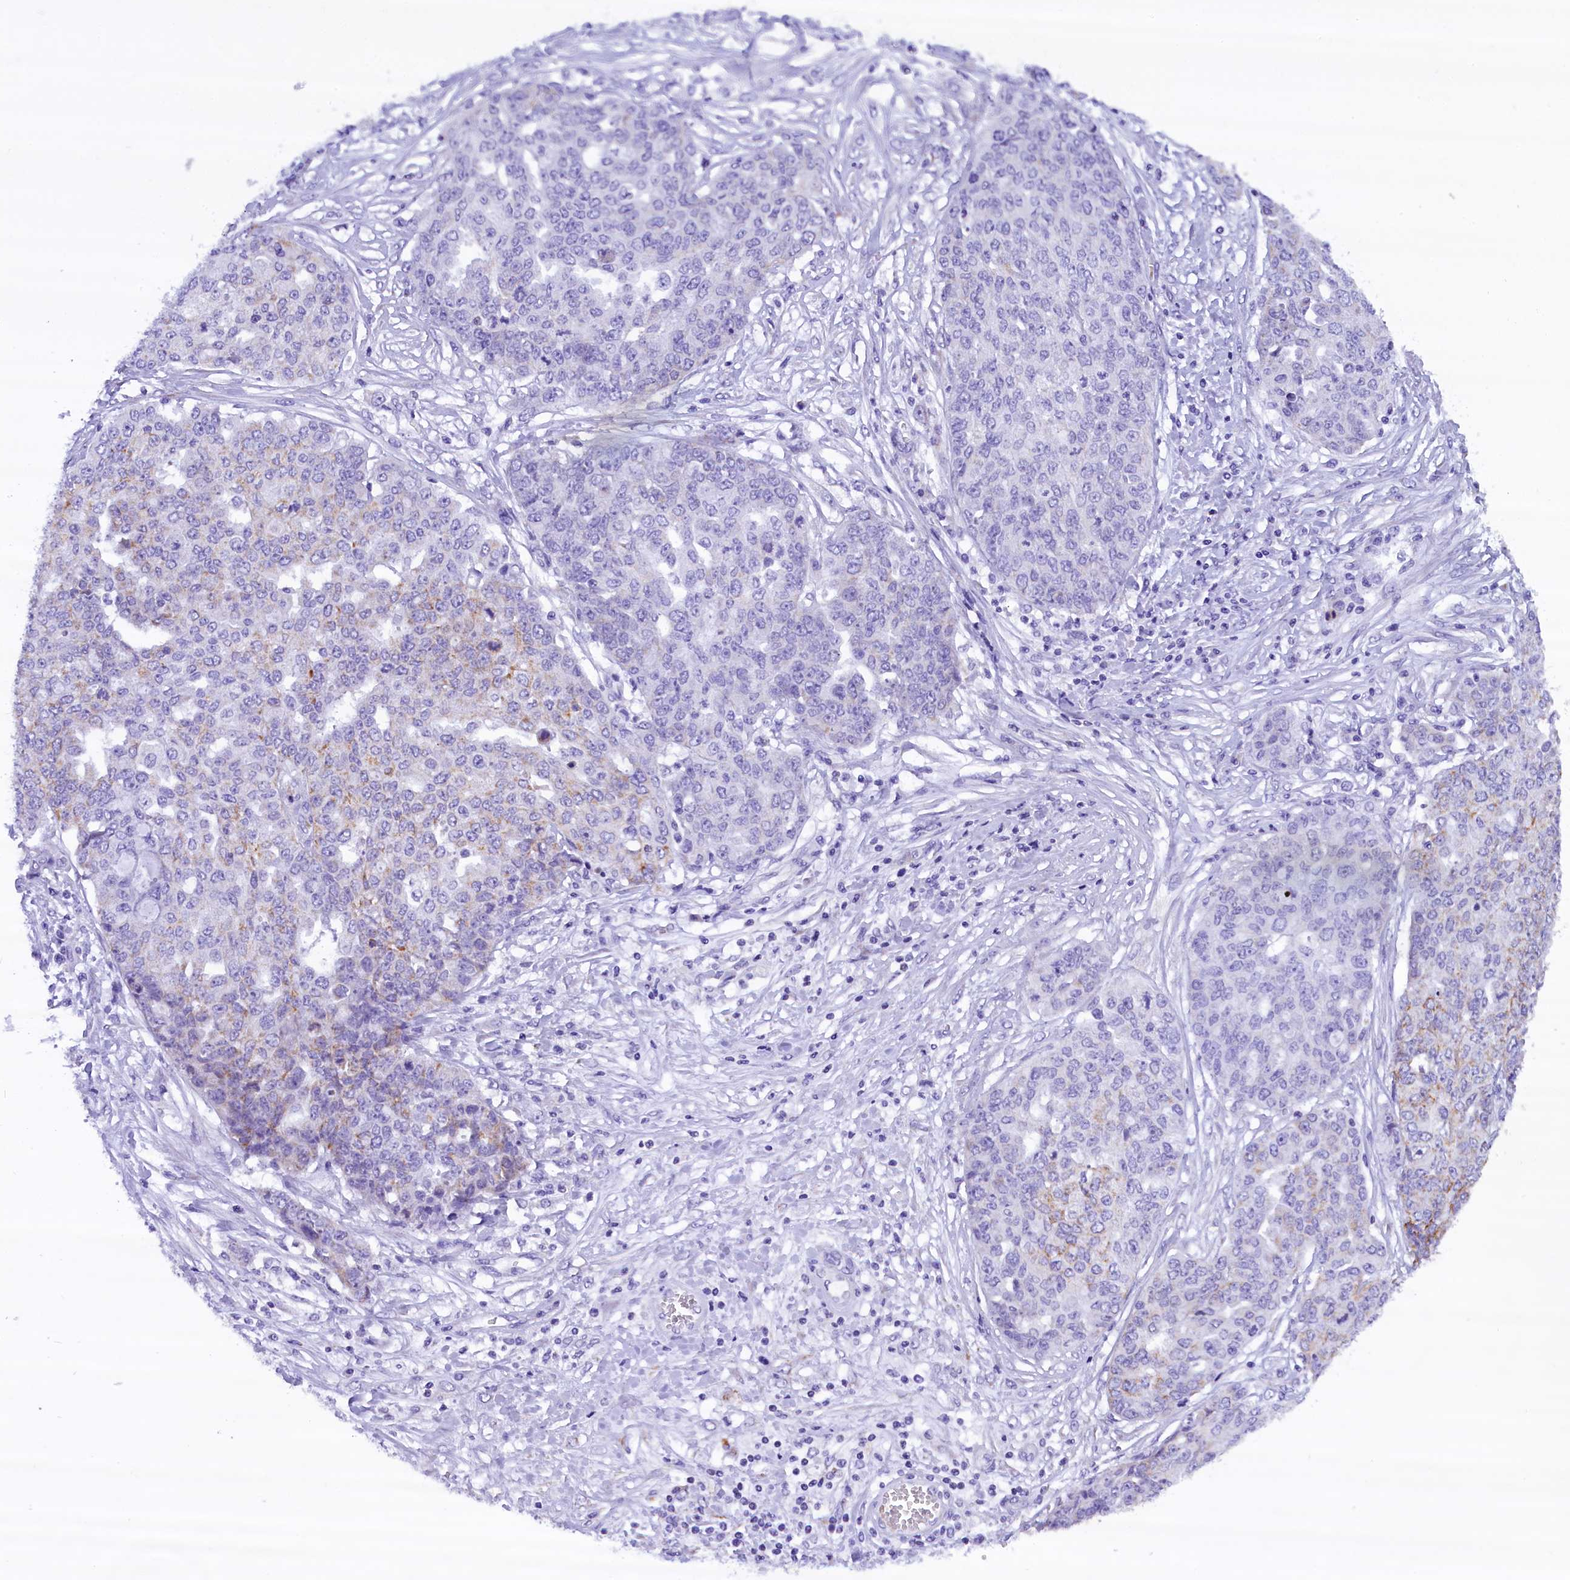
{"staining": {"intensity": "negative", "quantity": "none", "location": "none"}, "tissue": "ovarian cancer", "cell_type": "Tumor cells", "image_type": "cancer", "snomed": [{"axis": "morphology", "description": "Cystadenocarcinoma, serous, NOS"}, {"axis": "topography", "description": "Soft tissue"}, {"axis": "topography", "description": "Ovary"}], "caption": "Immunohistochemistry photomicrograph of neoplastic tissue: human ovarian cancer (serous cystadenocarcinoma) stained with DAB shows no significant protein staining in tumor cells.", "gene": "ABAT", "patient": {"sex": "female", "age": 57}}